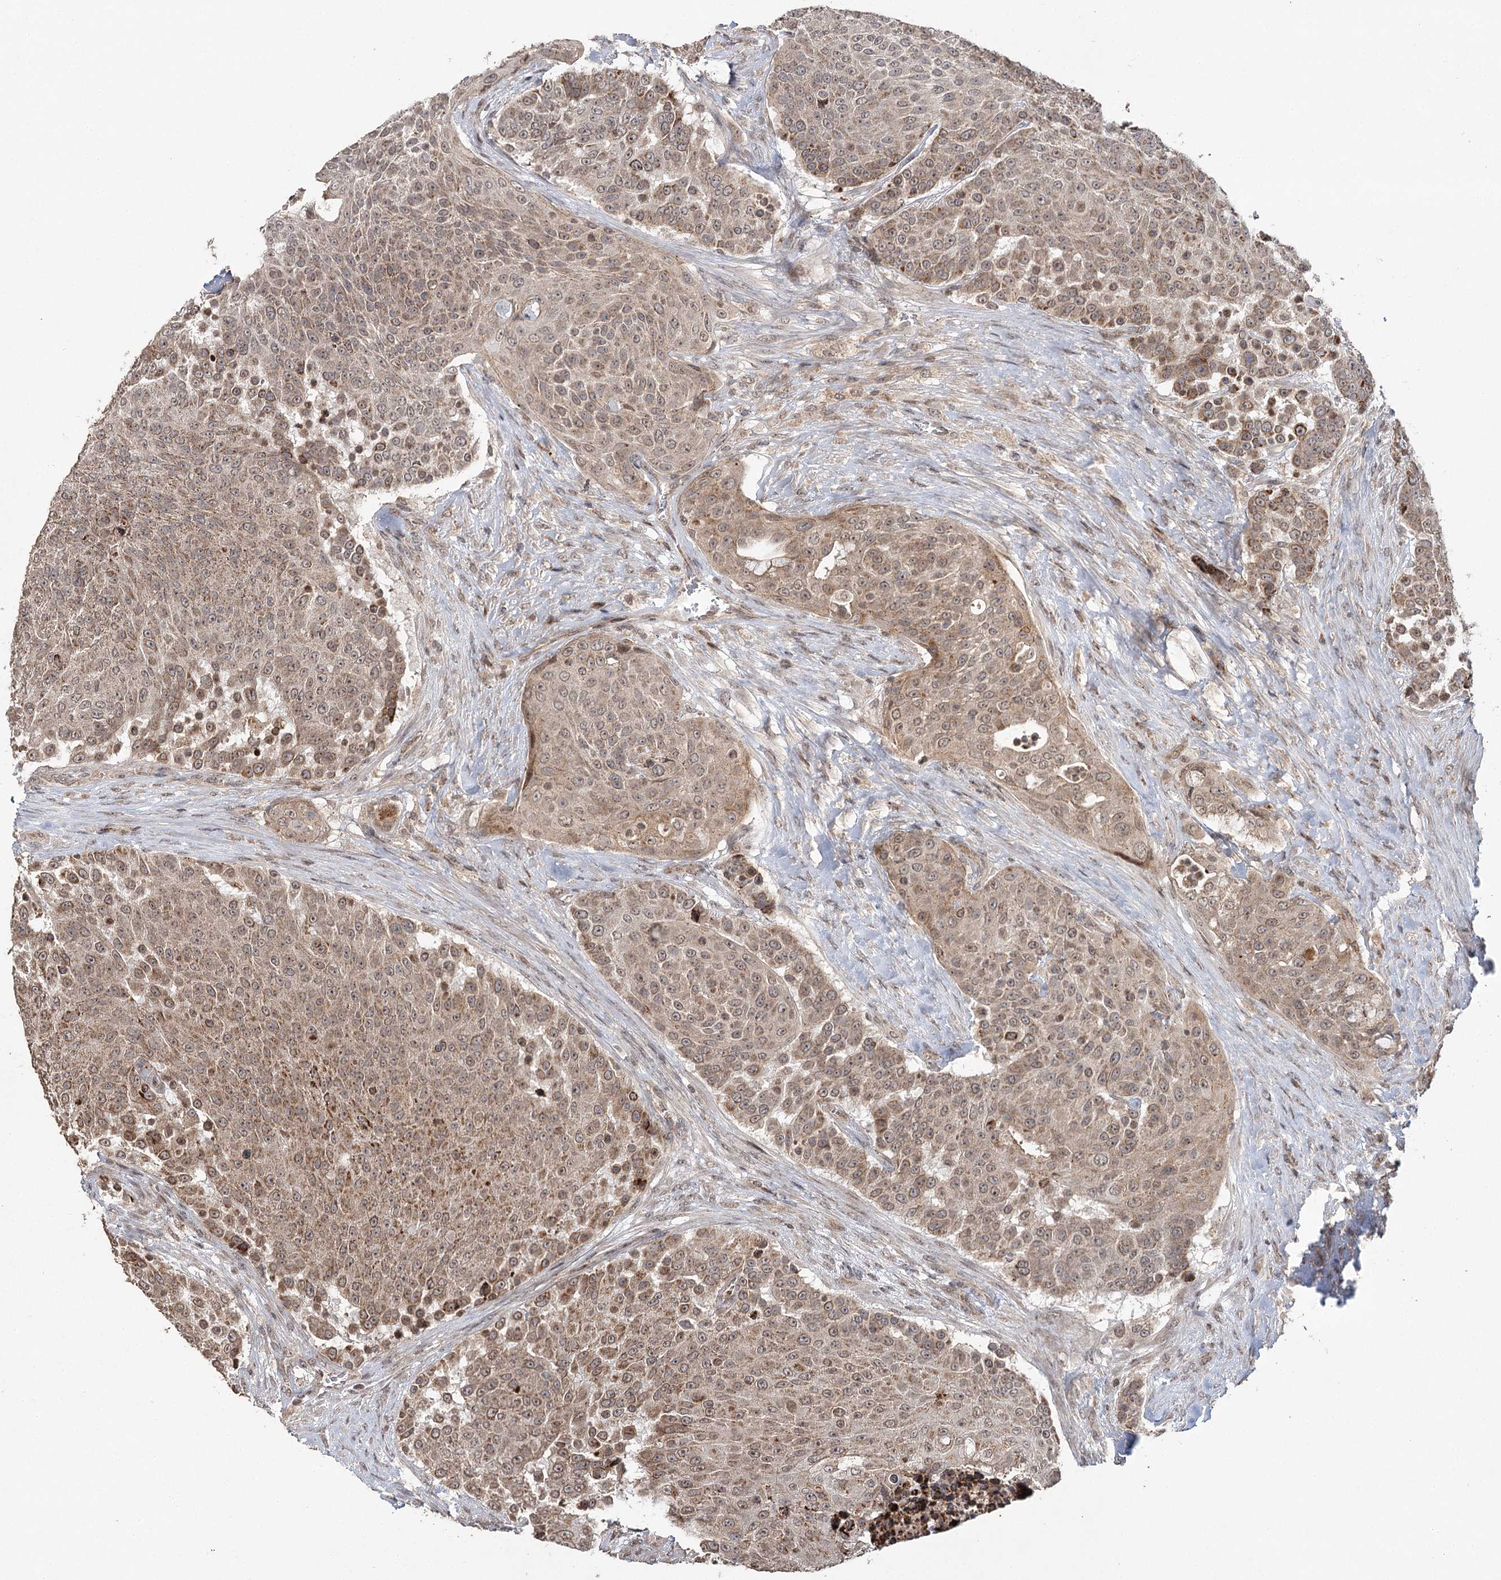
{"staining": {"intensity": "moderate", "quantity": ">75%", "location": "cytoplasmic/membranous"}, "tissue": "urothelial cancer", "cell_type": "Tumor cells", "image_type": "cancer", "snomed": [{"axis": "morphology", "description": "Urothelial carcinoma, High grade"}, {"axis": "topography", "description": "Urinary bladder"}], "caption": "High-magnification brightfield microscopy of urothelial cancer stained with DAB (brown) and counterstained with hematoxylin (blue). tumor cells exhibit moderate cytoplasmic/membranous expression is present in about>75% of cells.", "gene": "ZNRF3", "patient": {"sex": "female", "age": 63}}